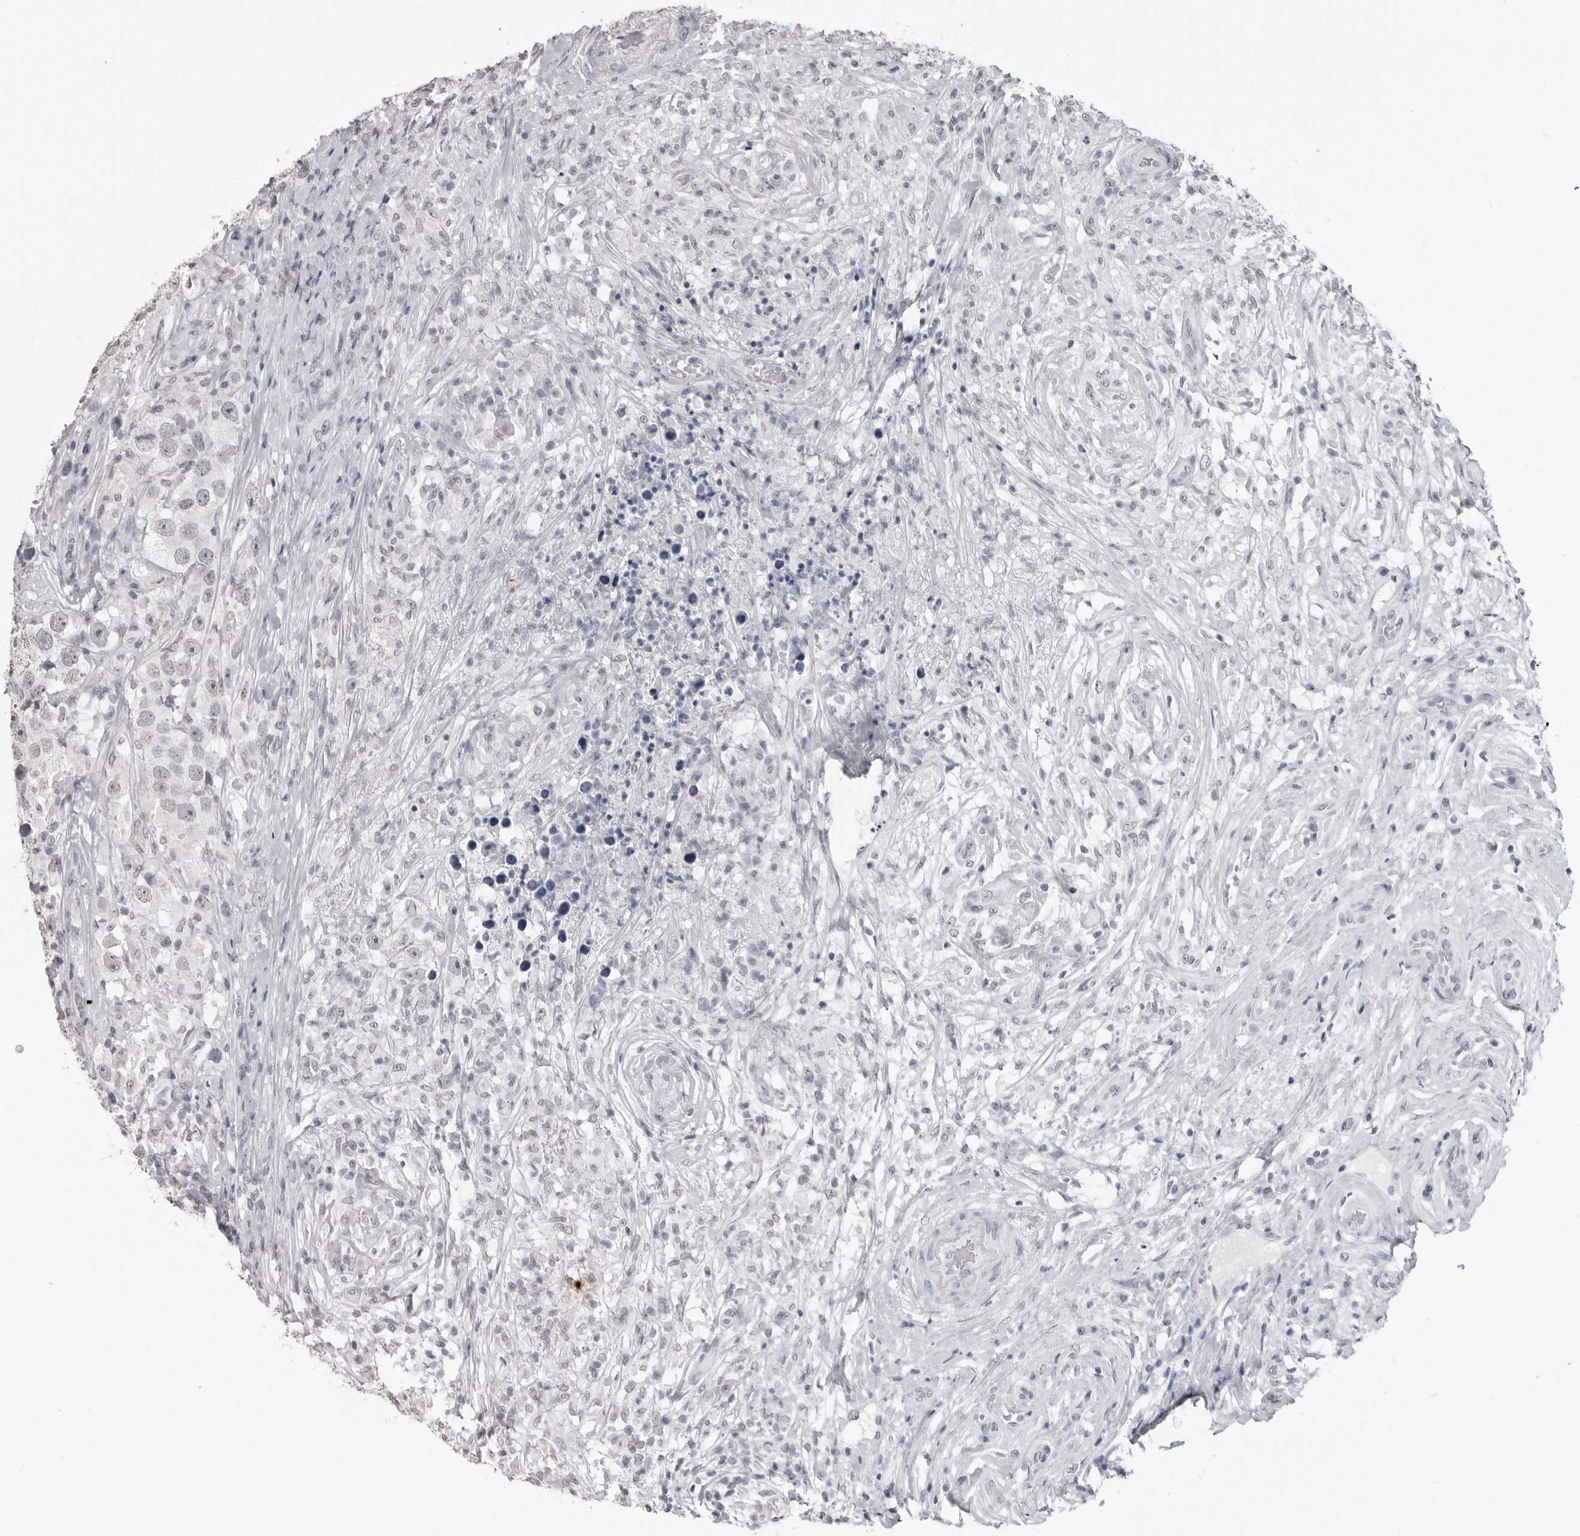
{"staining": {"intensity": "negative", "quantity": "none", "location": "none"}, "tissue": "testis cancer", "cell_type": "Tumor cells", "image_type": "cancer", "snomed": [{"axis": "morphology", "description": "Seminoma, NOS"}, {"axis": "topography", "description": "Testis"}], "caption": "Tumor cells show no significant expression in seminoma (testis). (Brightfield microscopy of DAB IHC at high magnification).", "gene": "HEPACAM", "patient": {"sex": "male", "age": 49}}